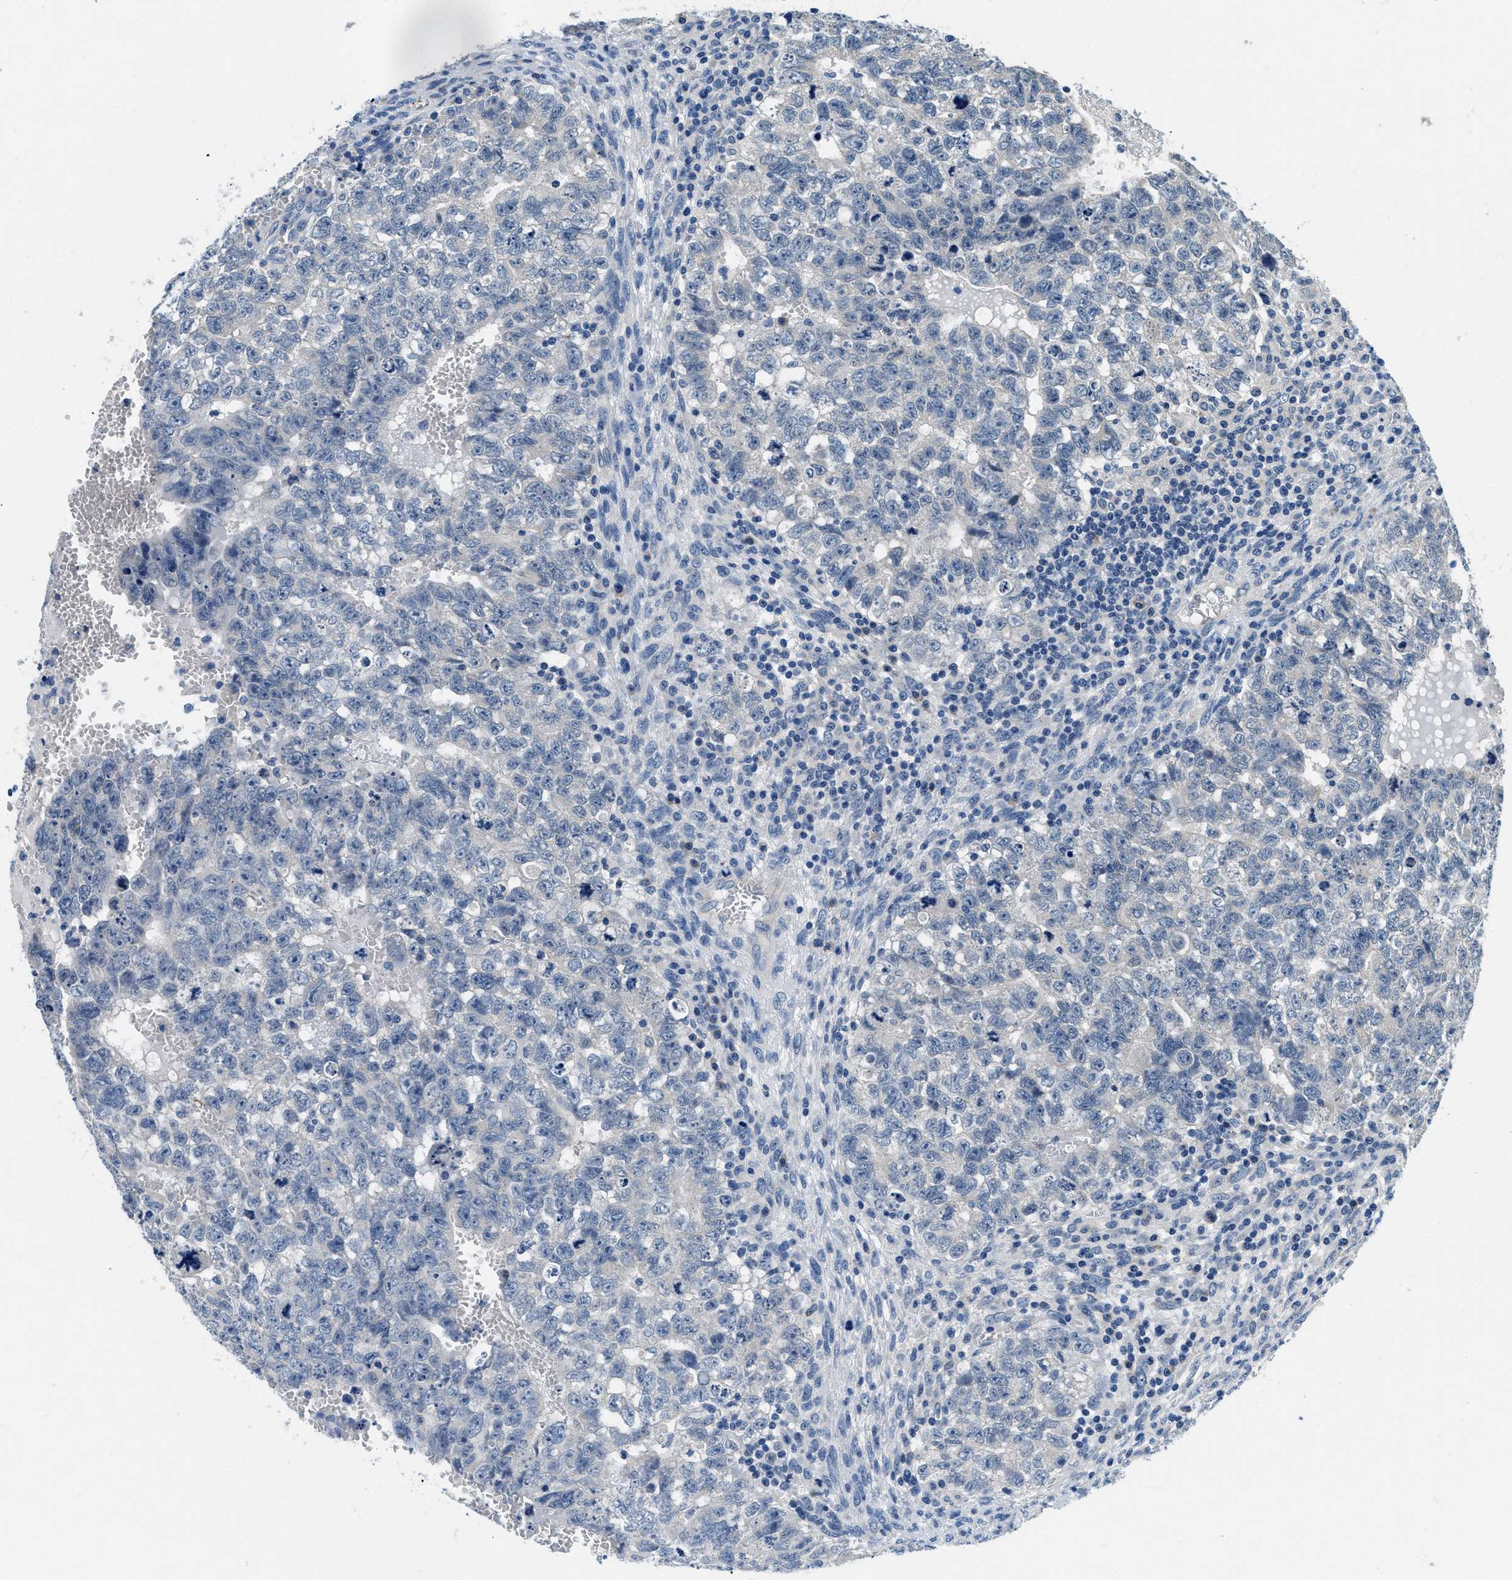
{"staining": {"intensity": "negative", "quantity": "none", "location": "none"}, "tissue": "testis cancer", "cell_type": "Tumor cells", "image_type": "cancer", "snomed": [{"axis": "morphology", "description": "Seminoma, NOS"}, {"axis": "morphology", "description": "Carcinoma, Embryonal, NOS"}, {"axis": "topography", "description": "Testis"}], "caption": "Immunohistochemistry (IHC) of seminoma (testis) reveals no positivity in tumor cells.", "gene": "ALDH3A2", "patient": {"sex": "male", "age": 38}}